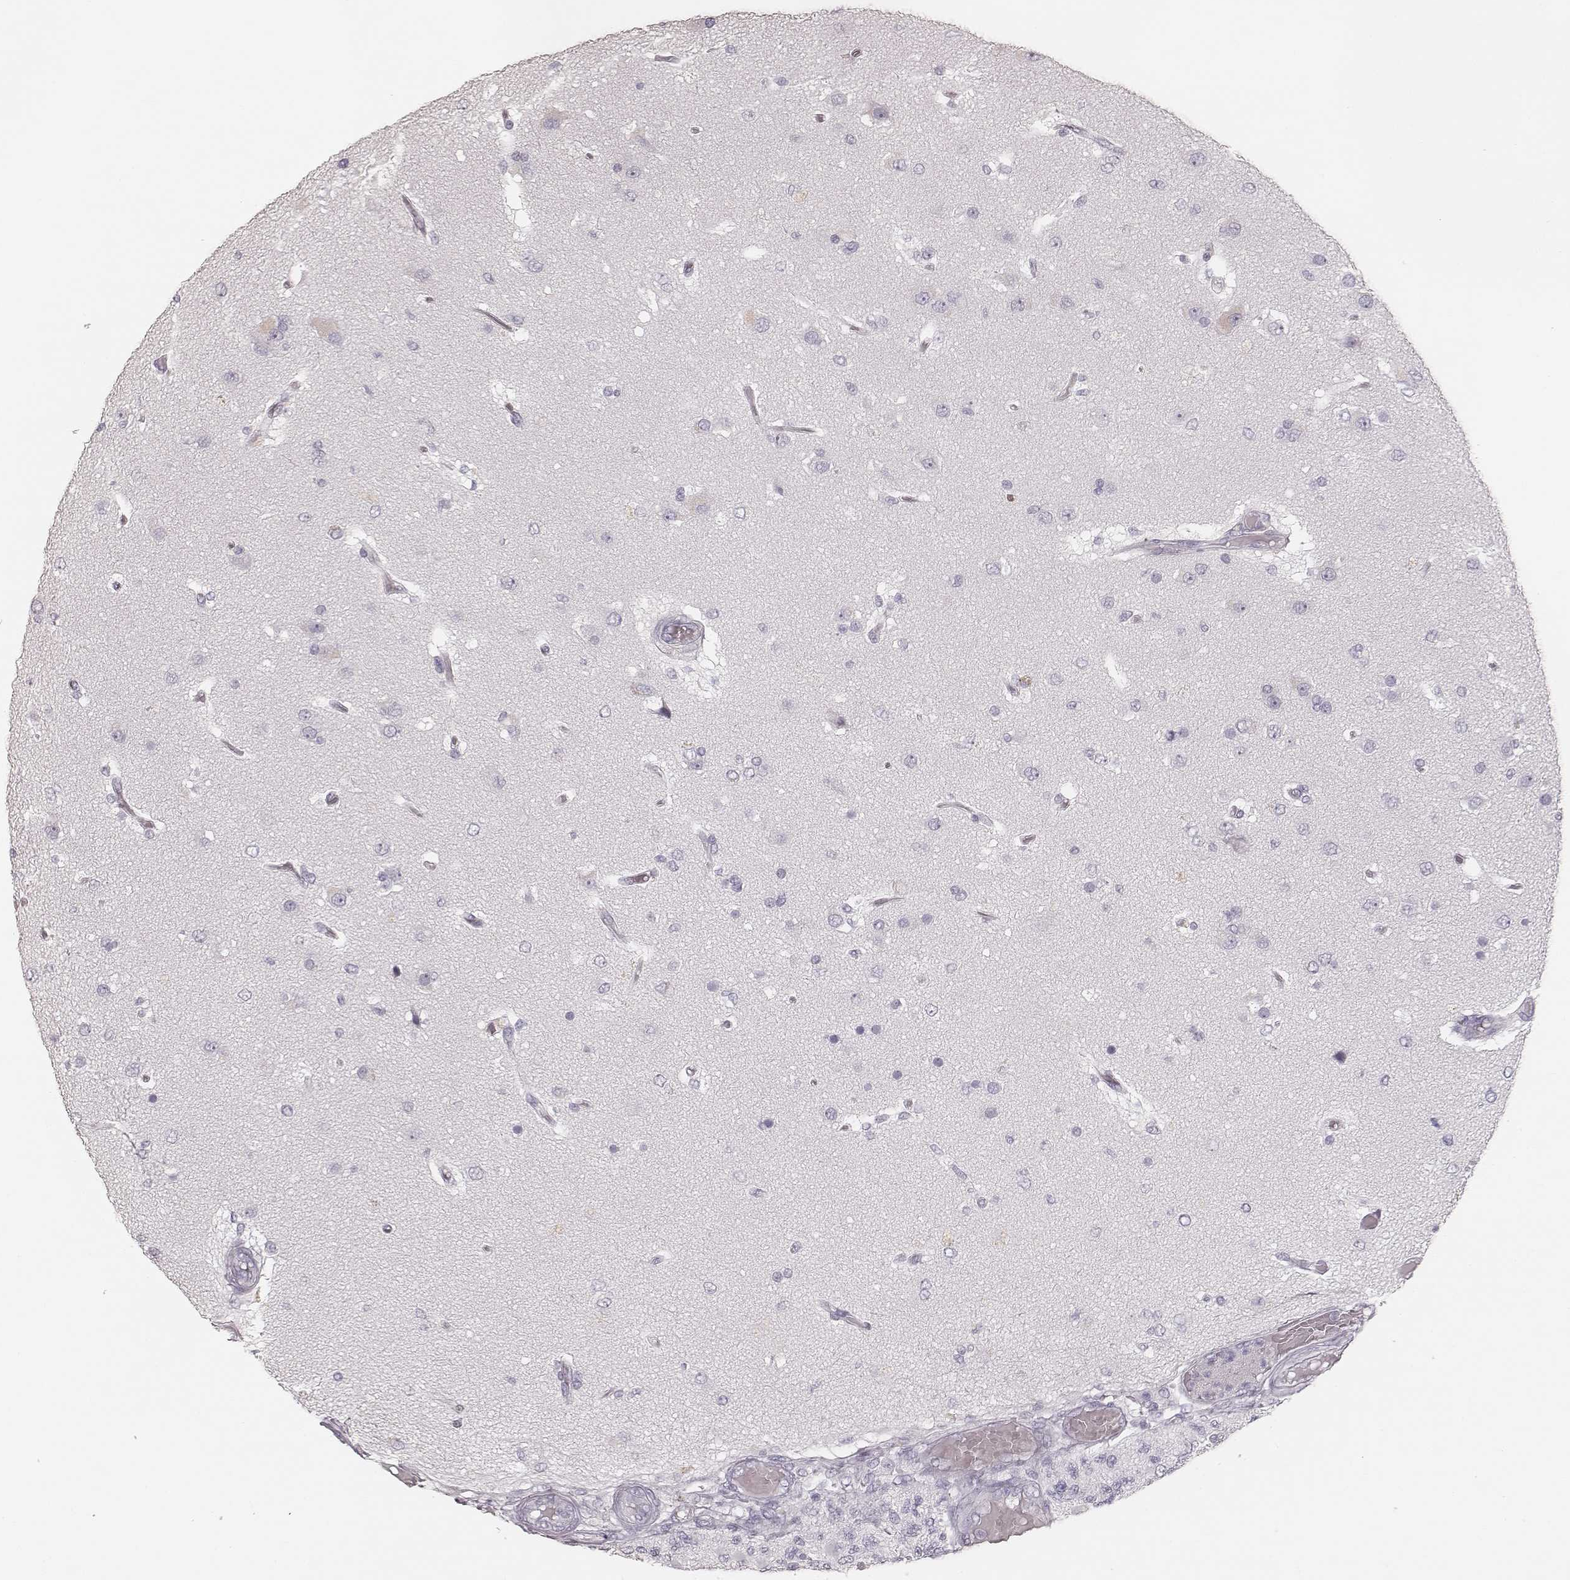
{"staining": {"intensity": "negative", "quantity": "none", "location": "none"}, "tissue": "glioma", "cell_type": "Tumor cells", "image_type": "cancer", "snomed": [{"axis": "morphology", "description": "Glioma, malignant, High grade"}, {"axis": "topography", "description": "Brain"}], "caption": "An immunohistochemistry (IHC) photomicrograph of glioma is shown. There is no staining in tumor cells of glioma.", "gene": "KRT82", "patient": {"sex": "female", "age": 63}}